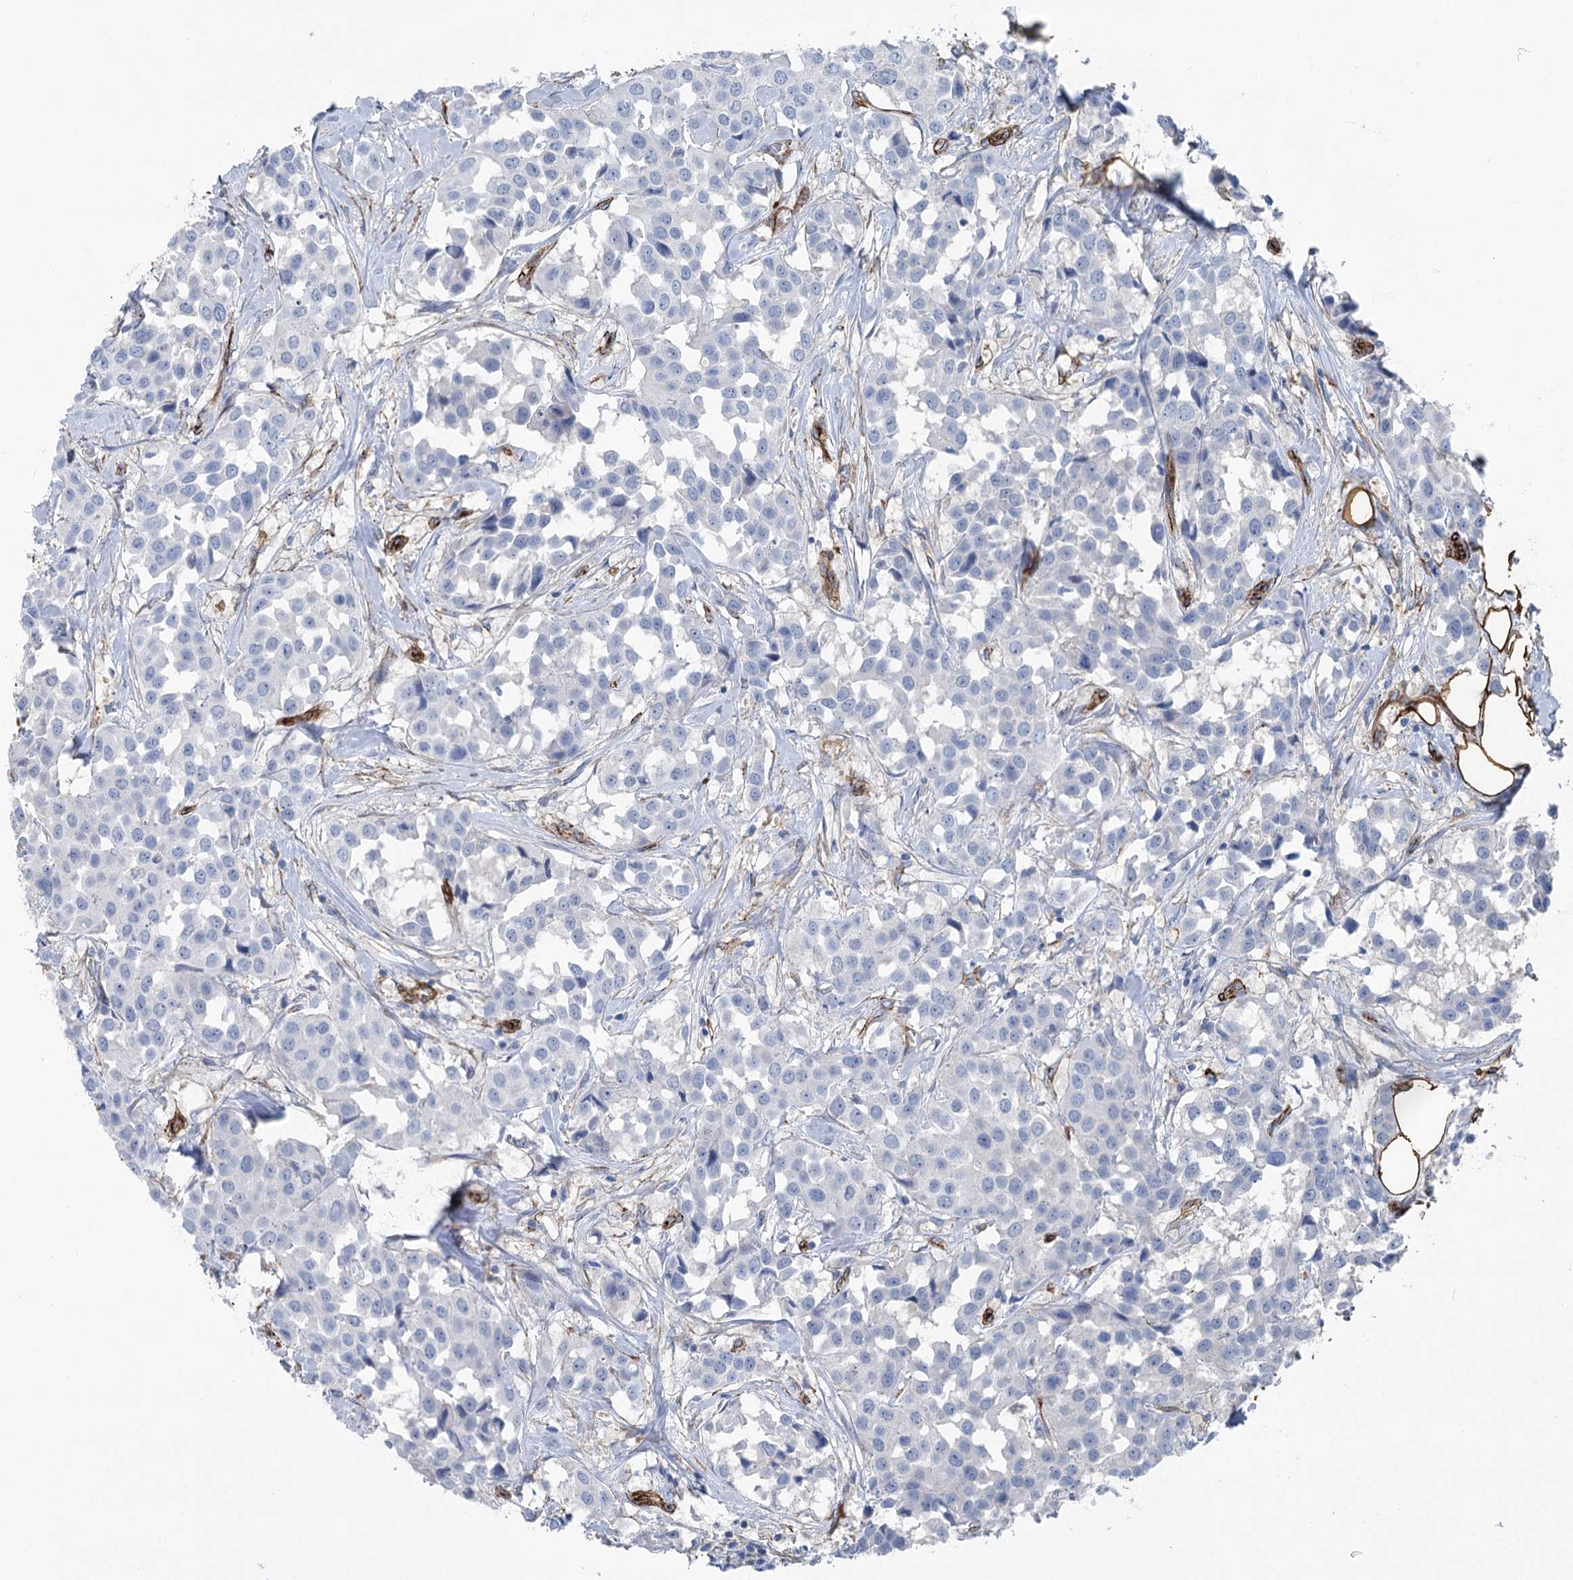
{"staining": {"intensity": "negative", "quantity": "none", "location": "none"}, "tissue": "breast cancer", "cell_type": "Tumor cells", "image_type": "cancer", "snomed": [{"axis": "morphology", "description": "Duct carcinoma"}, {"axis": "topography", "description": "Breast"}], "caption": "A micrograph of breast cancer (intraductal carcinoma) stained for a protein shows no brown staining in tumor cells.", "gene": "IQSEC1", "patient": {"sex": "female", "age": 80}}